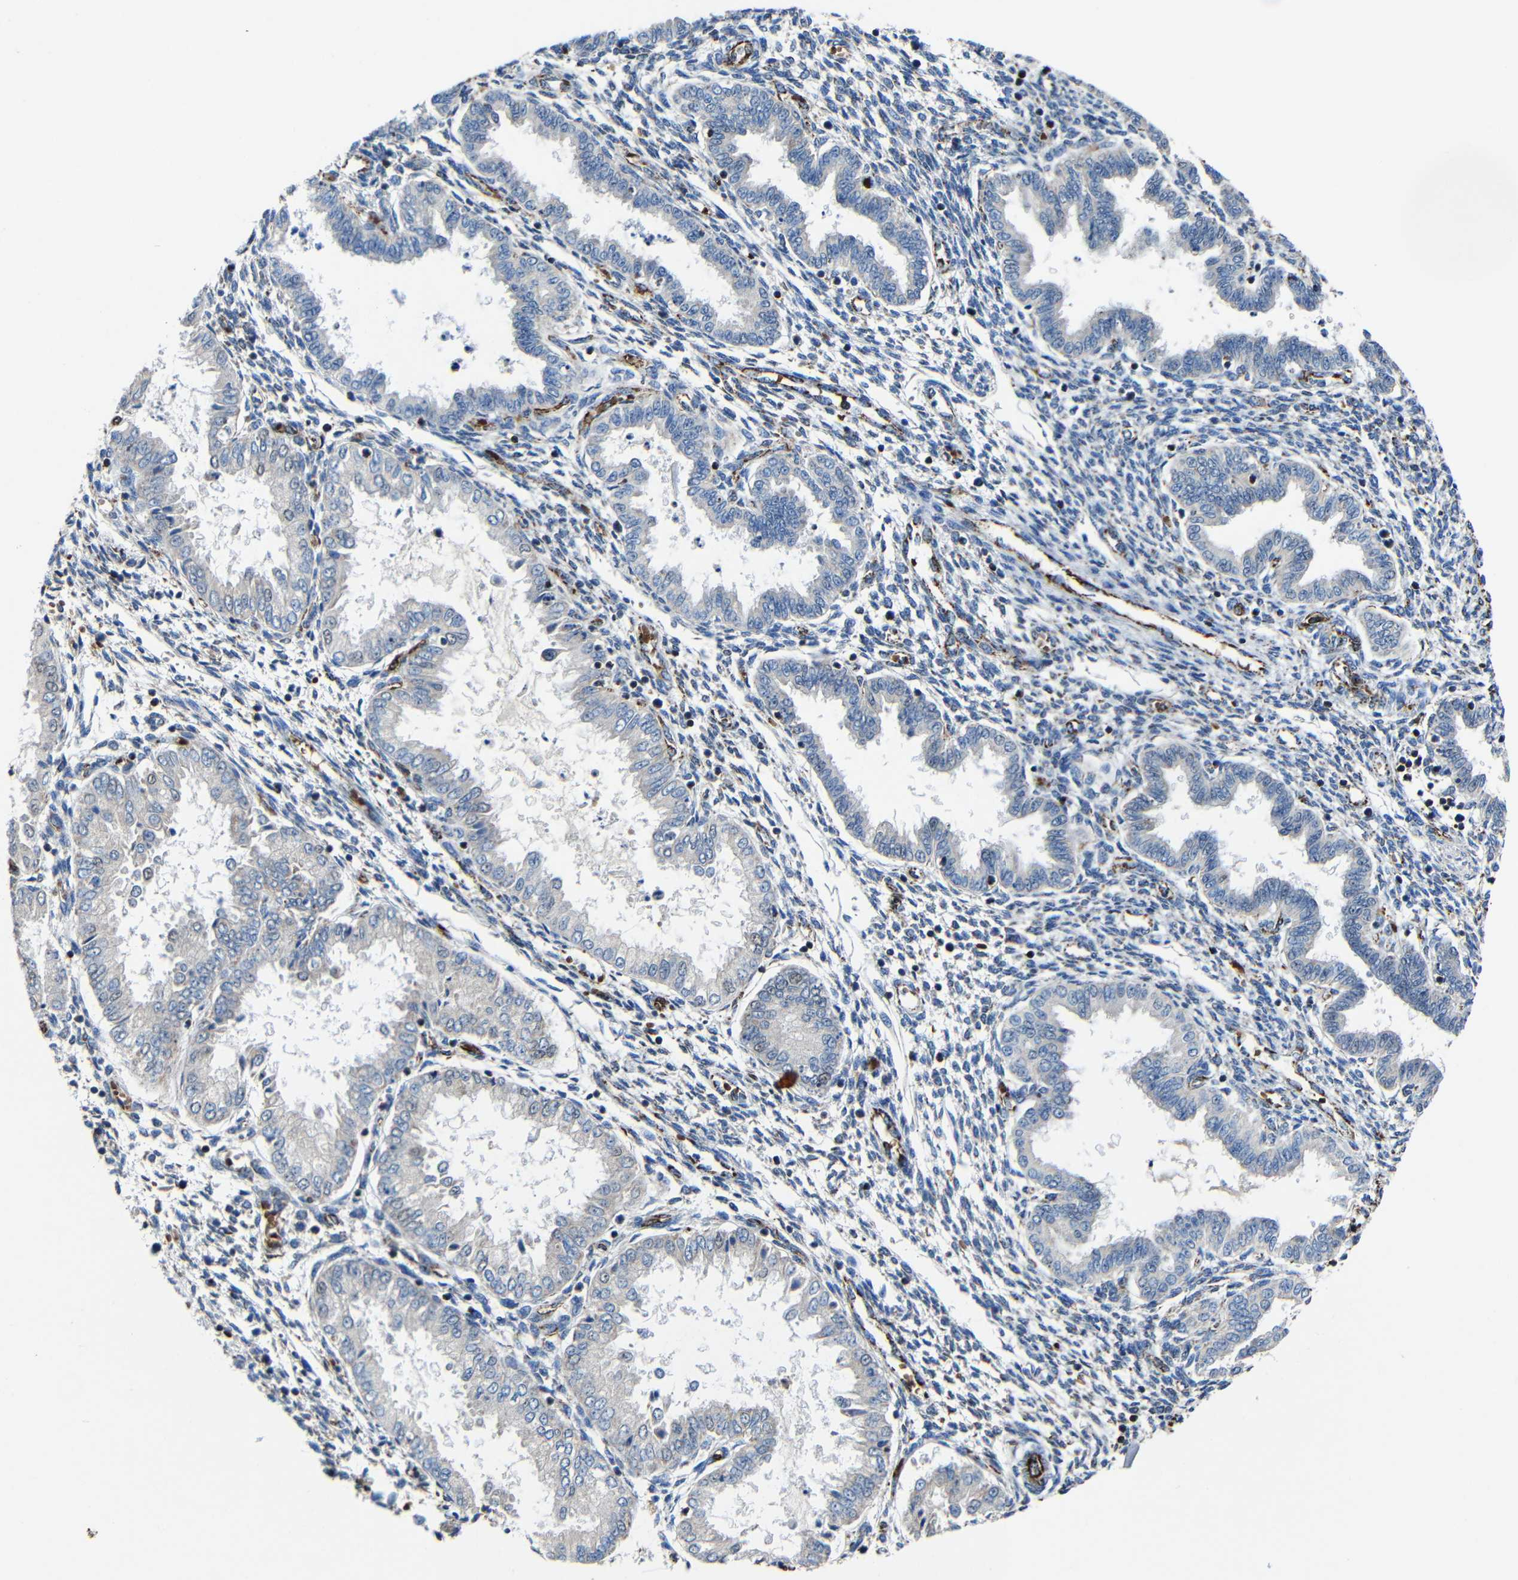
{"staining": {"intensity": "moderate", "quantity": "<25%", "location": "cytoplasmic/membranous"}, "tissue": "endometrium", "cell_type": "Cells in endometrial stroma", "image_type": "normal", "snomed": [{"axis": "morphology", "description": "Normal tissue, NOS"}, {"axis": "topography", "description": "Endometrium"}], "caption": "Endometrium was stained to show a protein in brown. There is low levels of moderate cytoplasmic/membranous expression in approximately <25% of cells in endometrial stroma. (brown staining indicates protein expression, while blue staining denotes nuclei).", "gene": "CA5B", "patient": {"sex": "female", "age": 33}}